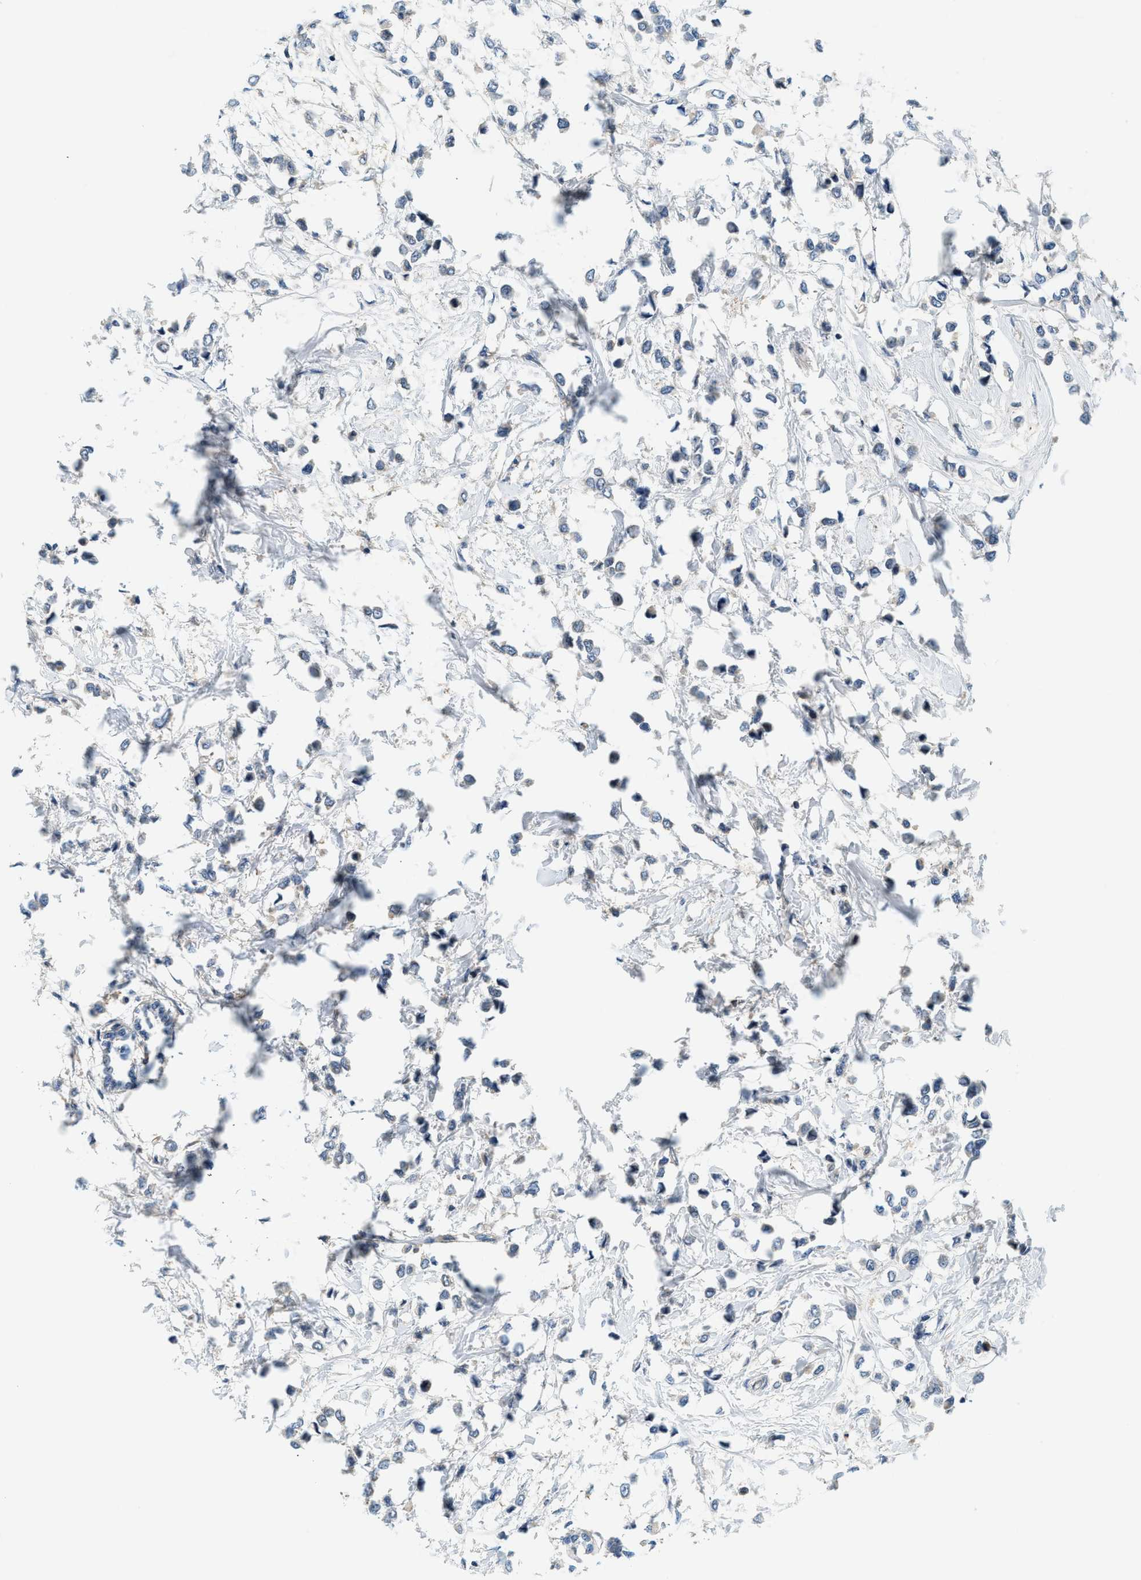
{"staining": {"intensity": "negative", "quantity": "none", "location": "none"}, "tissue": "breast cancer", "cell_type": "Tumor cells", "image_type": "cancer", "snomed": [{"axis": "morphology", "description": "Lobular carcinoma"}, {"axis": "topography", "description": "Breast"}], "caption": "The immunohistochemistry (IHC) image has no significant positivity in tumor cells of breast cancer (lobular carcinoma) tissue.", "gene": "KCNK1", "patient": {"sex": "female", "age": 51}}